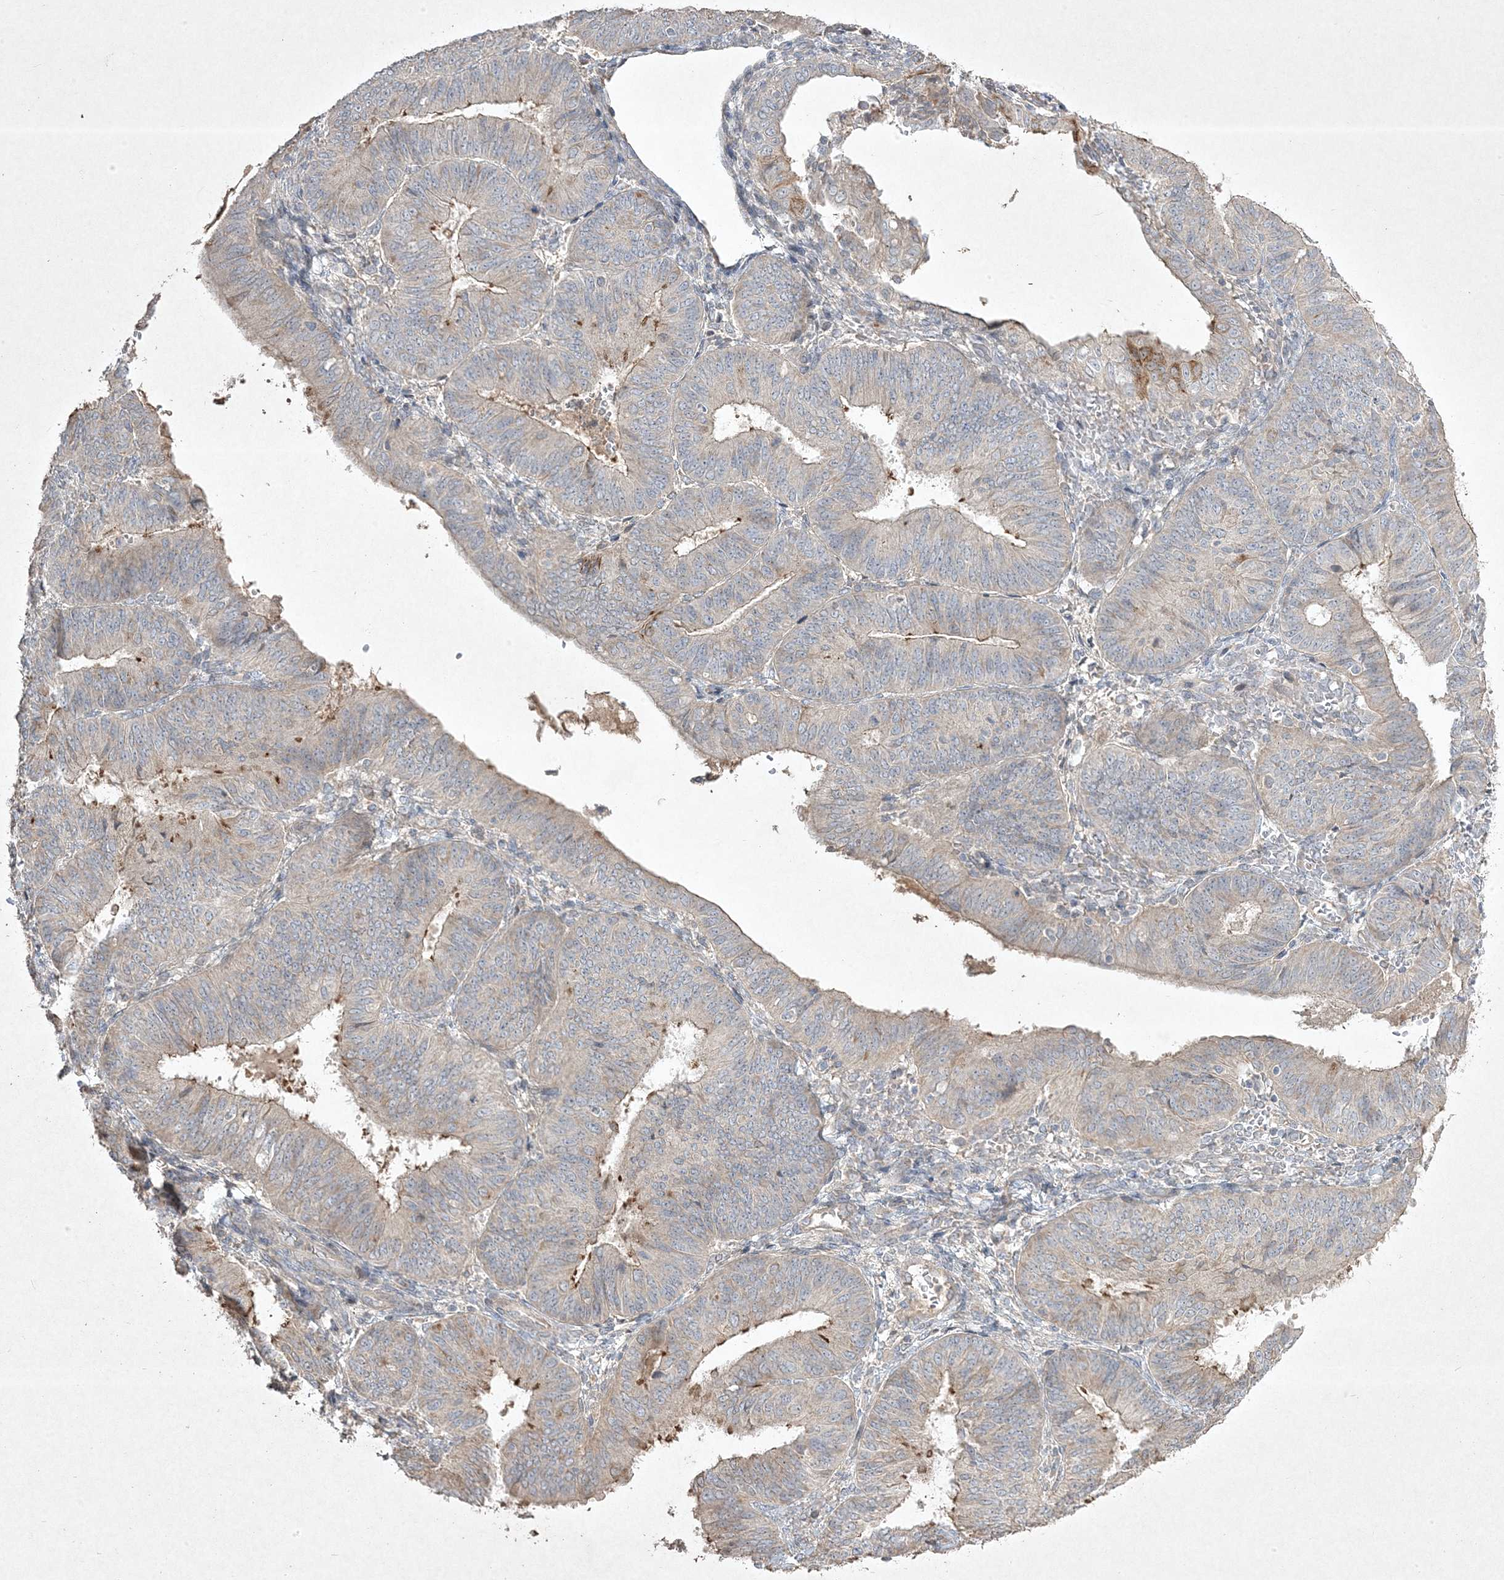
{"staining": {"intensity": "moderate", "quantity": "<25%", "location": "cytoplasmic/membranous"}, "tissue": "endometrial cancer", "cell_type": "Tumor cells", "image_type": "cancer", "snomed": [{"axis": "morphology", "description": "Adenocarcinoma, NOS"}, {"axis": "topography", "description": "Endometrium"}], "caption": "Protein expression analysis of endometrial cancer displays moderate cytoplasmic/membranous positivity in approximately <25% of tumor cells. (brown staining indicates protein expression, while blue staining denotes nuclei).", "gene": "RGL4", "patient": {"sex": "female", "age": 58}}